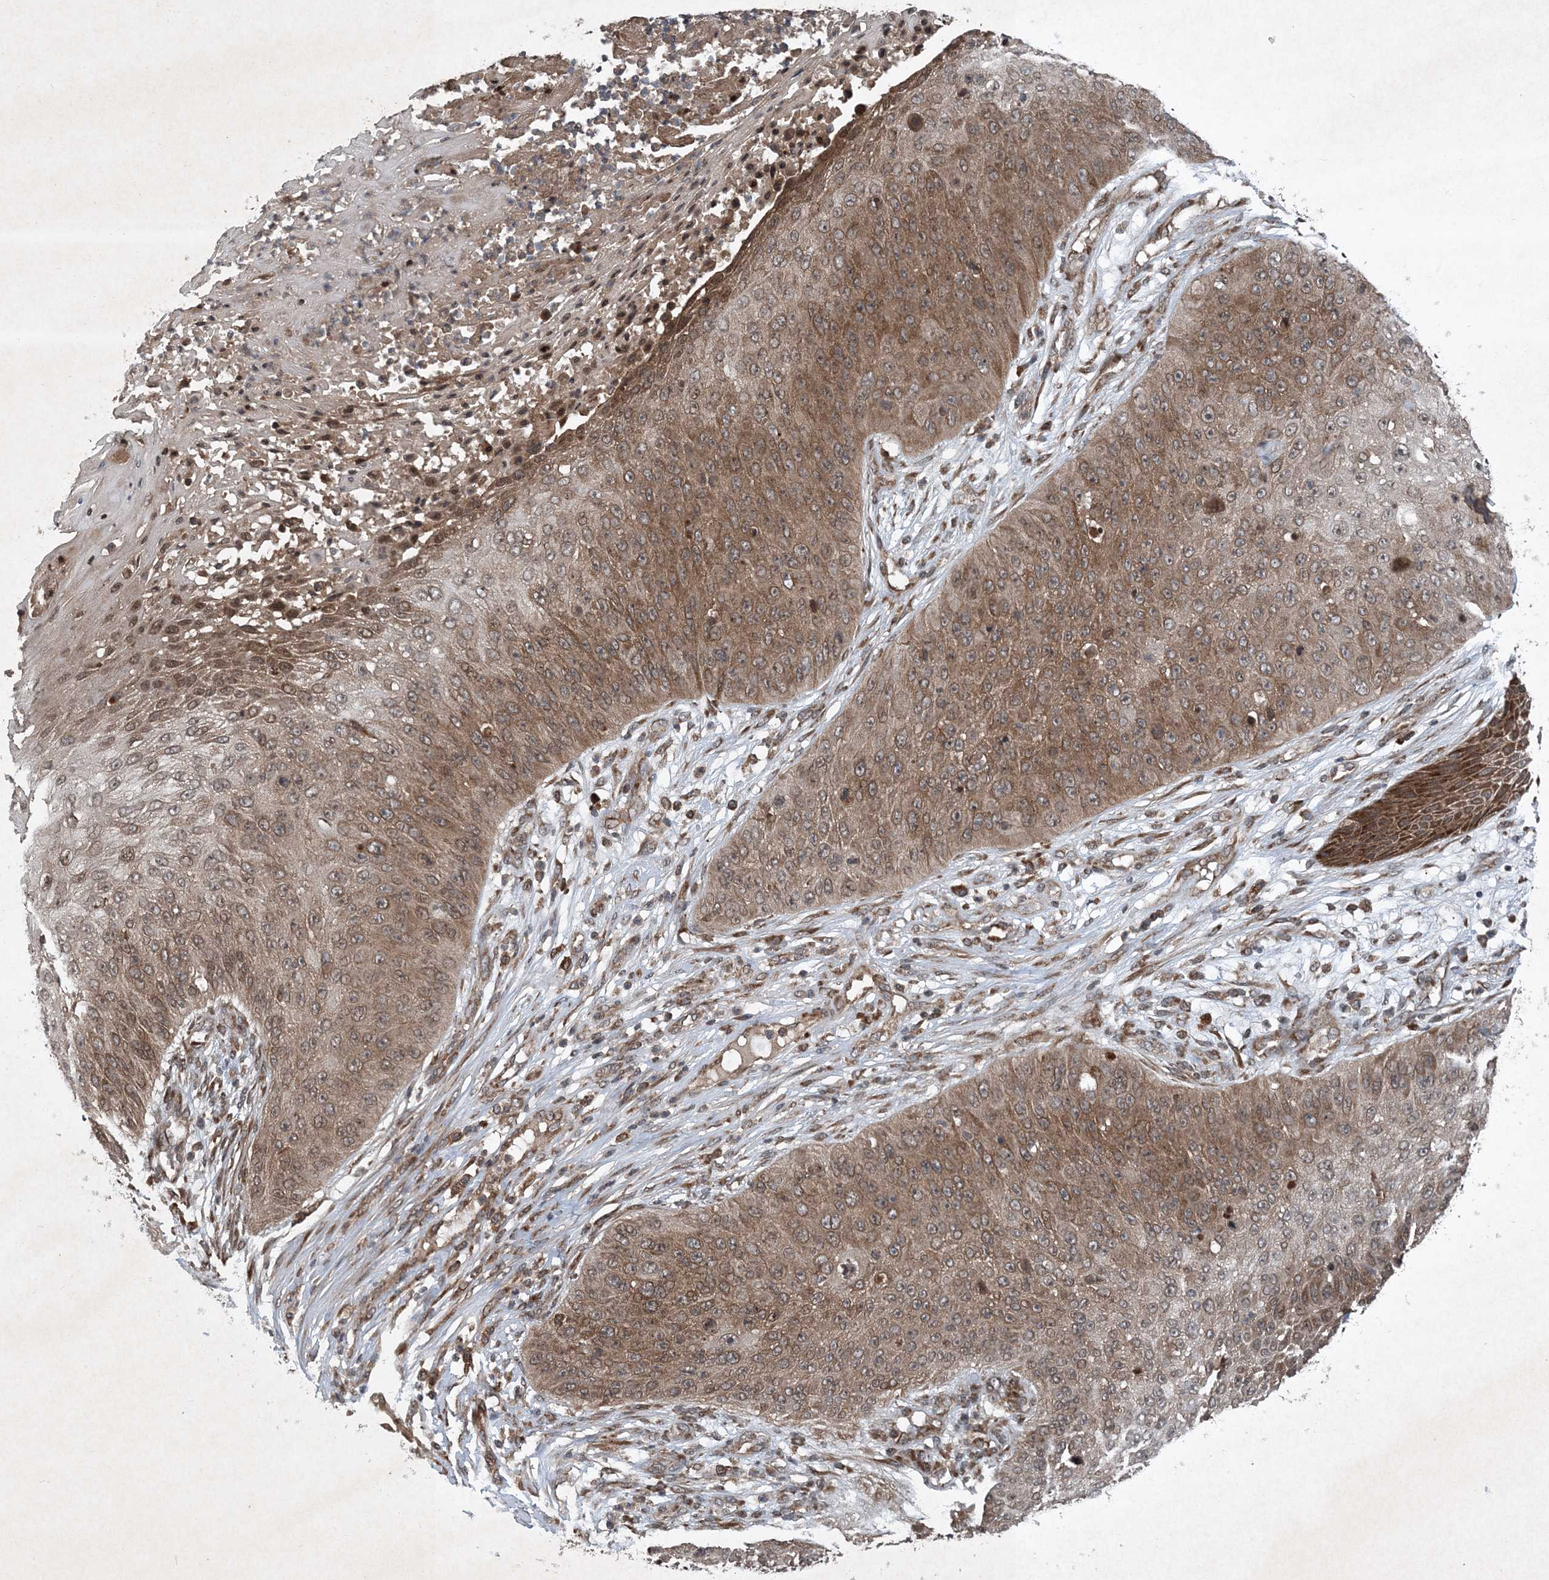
{"staining": {"intensity": "moderate", "quantity": ">75%", "location": "cytoplasmic/membranous,nuclear"}, "tissue": "skin cancer", "cell_type": "Tumor cells", "image_type": "cancer", "snomed": [{"axis": "morphology", "description": "Squamous cell carcinoma, NOS"}, {"axis": "topography", "description": "Skin"}], "caption": "Protein expression analysis of squamous cell carcinoma (skin) demonstrates moderate cytoplasmic/membranous and nuclear positivity in approximately >75% of tumor cells. The protein is stained brown, and the nuclei are stained in blue (DAB (3,3'-diaminobenzidine) IHC with brightfield microscopy, high magnification).", "gene": "GNG5", "patient": {"sex": "female", "age": 80}}